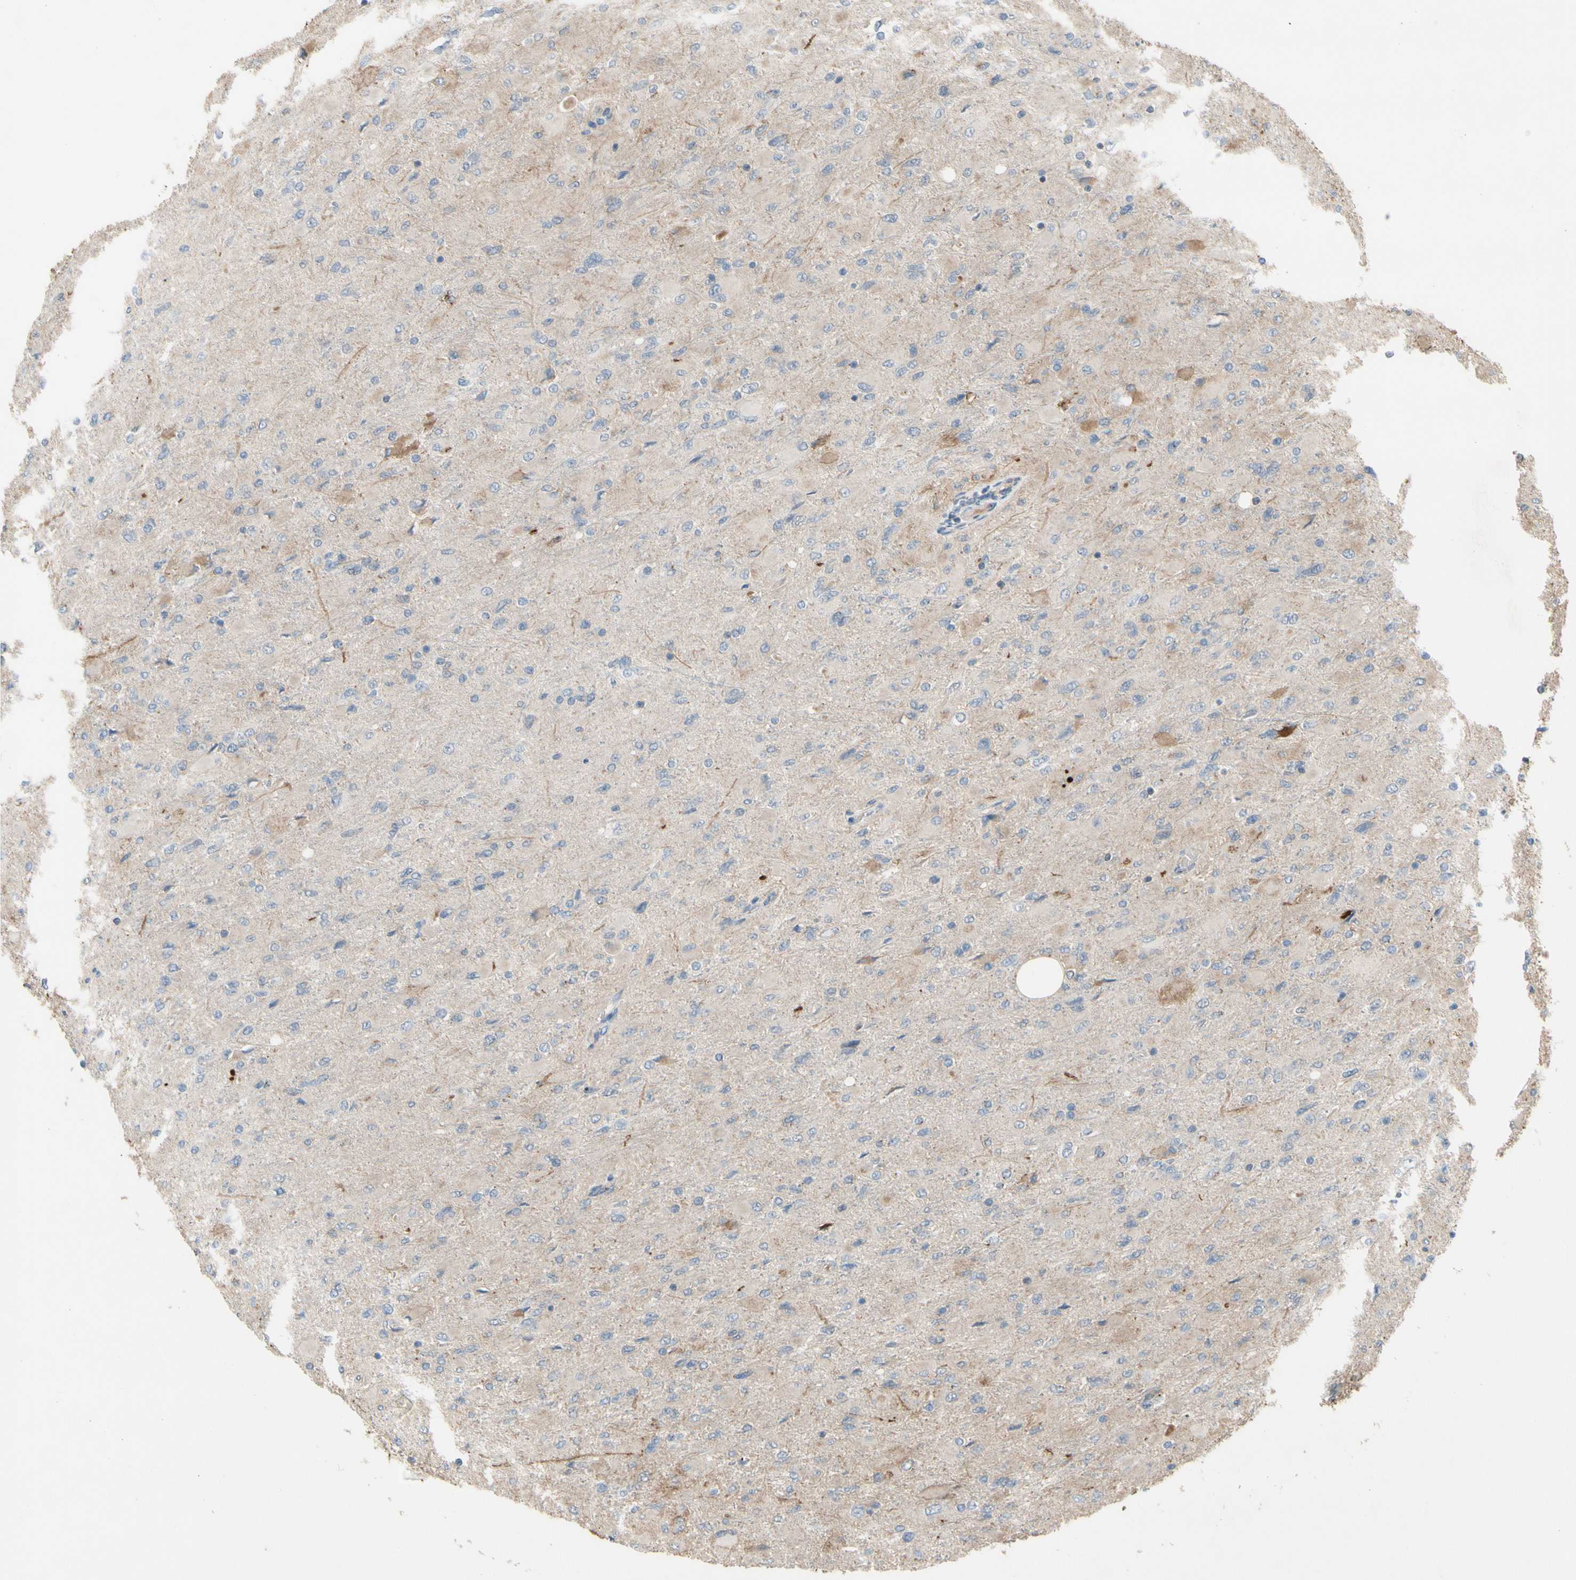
{"staining": {"intensity": "weak", "quantity": "<25%", "location": "cytoplasmic/membranous"}, "tissue": "glioma", "cell_type": "Tumor cells", "image_type": "cancer", "snomed": [{"axis": "morphology", "description": "Glioma, malignant, High grade"}, {"axis": "topography", "description": "Cerebral cortex"}], "caption": "Protein analysis of glioma demonstrates no significant staining in tumor cells. (DAB (3,3'-diaminobenzidine) immunohistochemistry with hematoxylin counter stain).", "gene": "GALNT5", "patient": {"sex": "female", "age": 36}}